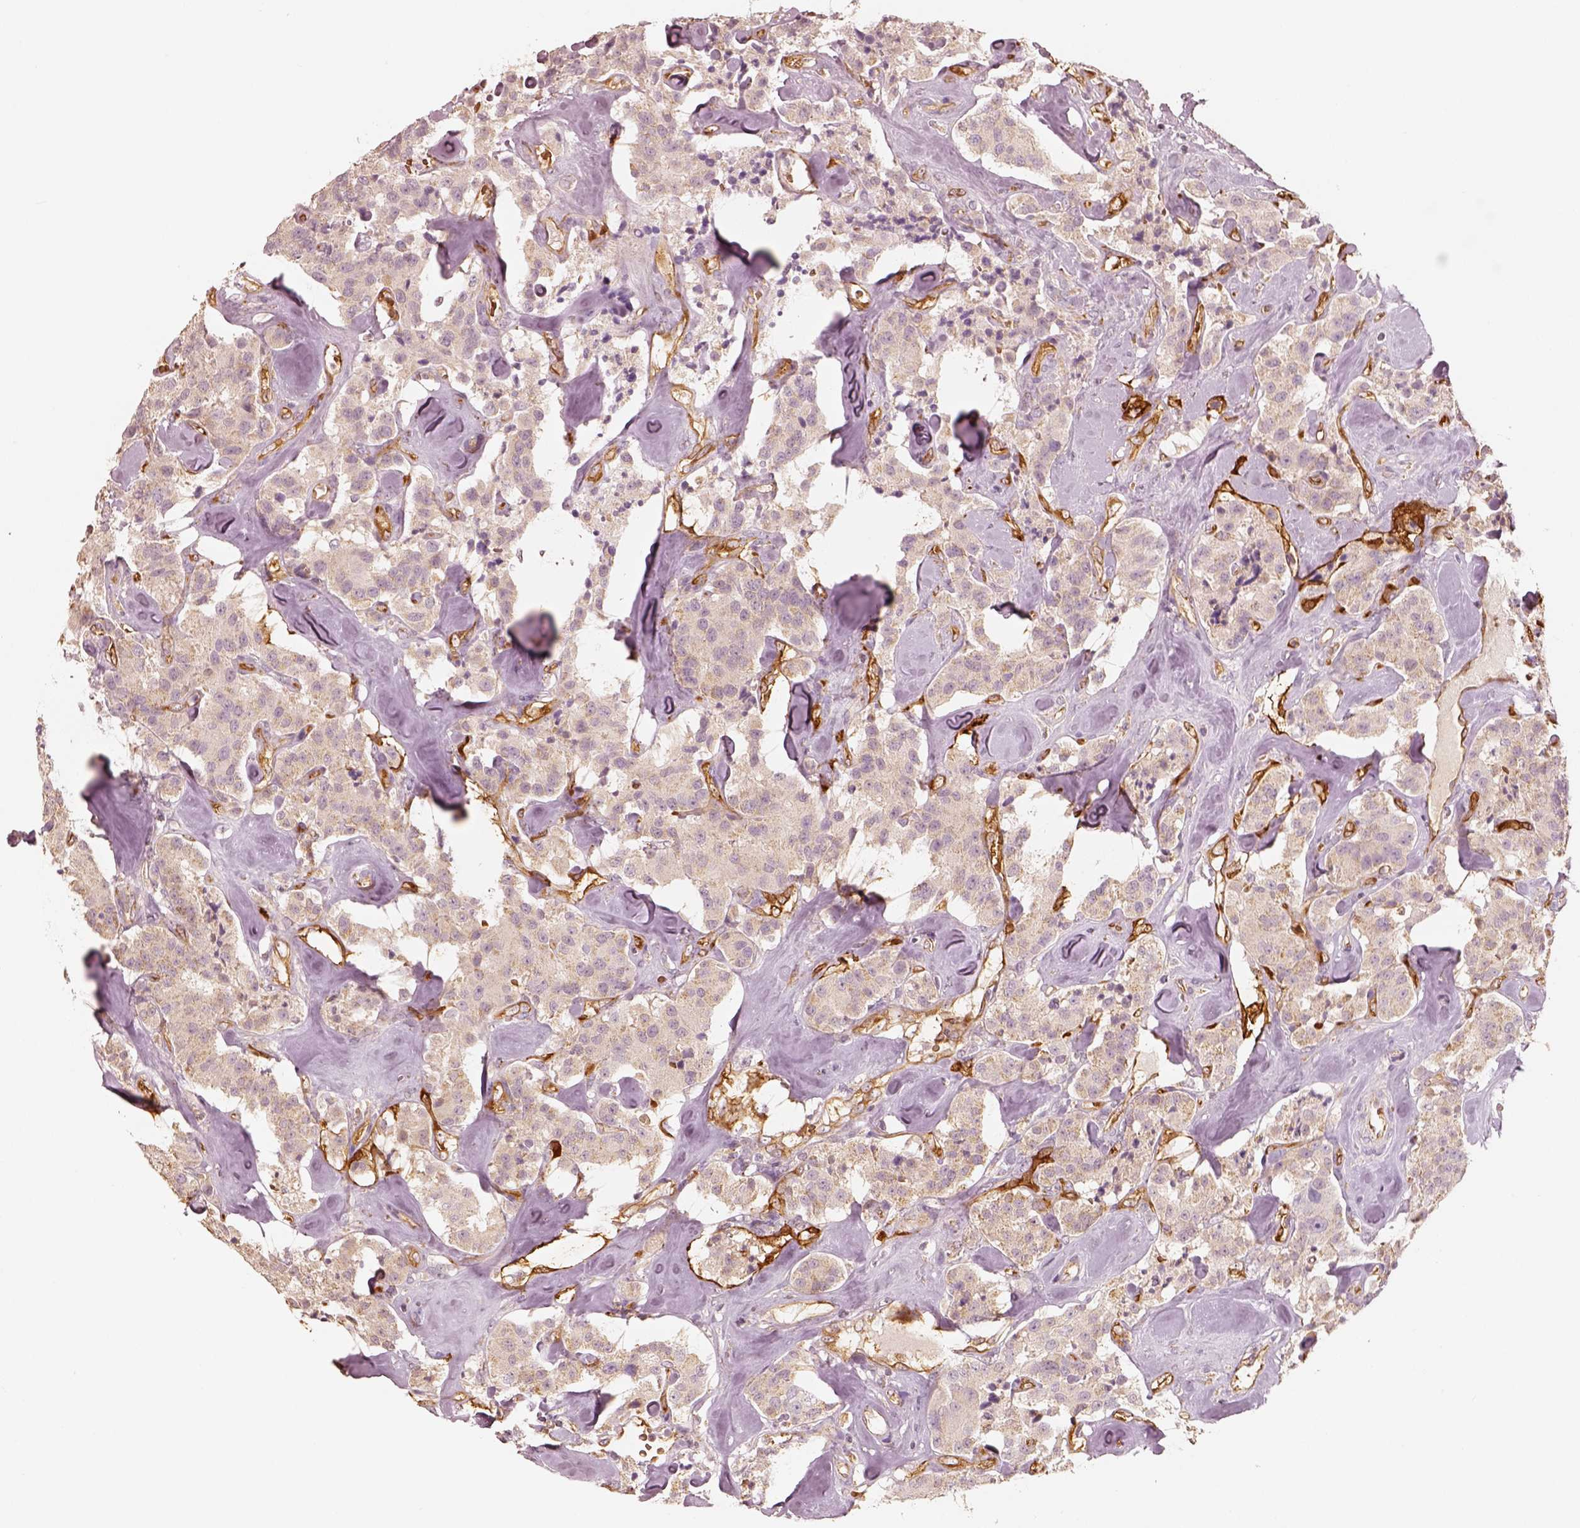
{"staining": {"intensity": "negative", "quantity": "none", "location": "none"}, "tissue": "carcinoid", "cell_type": "Tumor cells", "image_type": "cancer", "snomed": [{"axis": "morphology", "description": "Carcinoid, malignant, NOS"}, {"axis": "topography", "description": "Pancreas"}], "caption": "IHC of carcinoid shows no staining in tumor cells.", "gene": "FSCN1", "patient": {"sex": "male", "age": 41}}